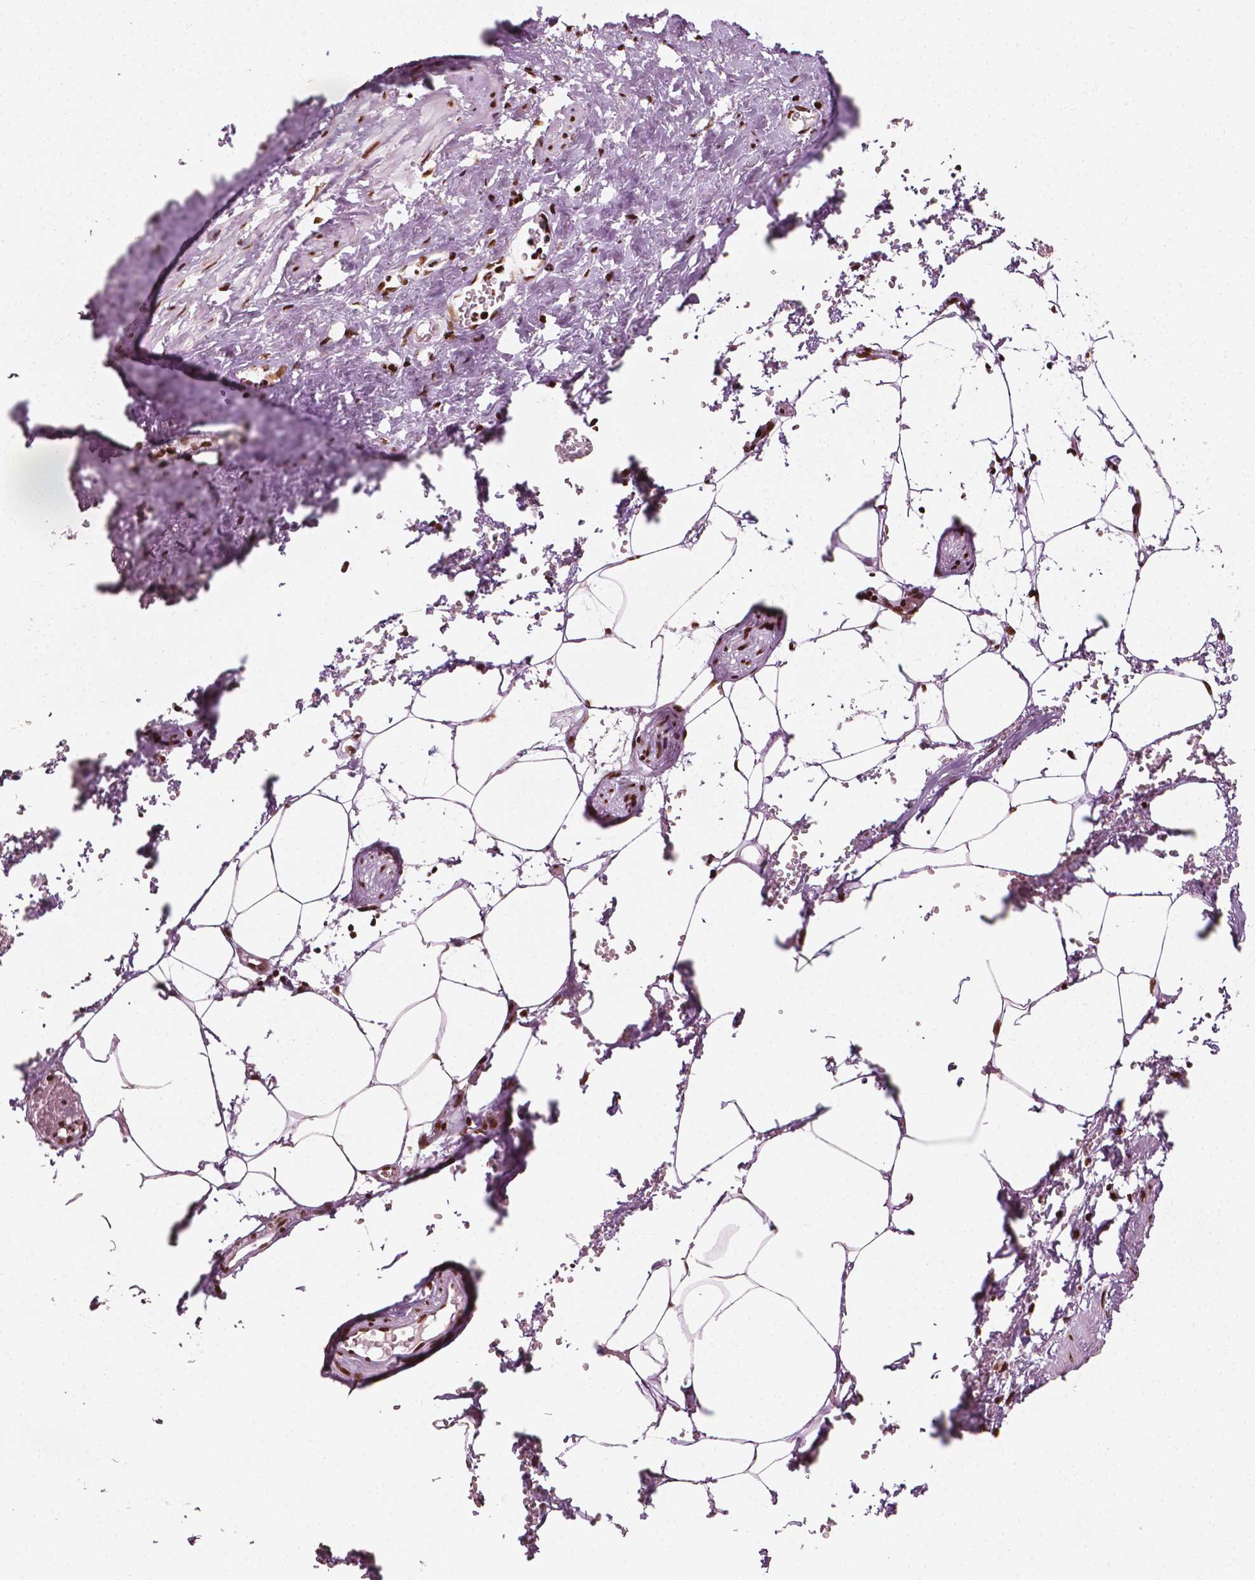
{"staining": {"intensity": "strong", "quantity": ">75%", "location": "nuclear"}, "tissue": "adipose tissue", "cell_type": "Adipocytes", "image_type": "normal", "snomed": [{"axis": "morphology", "description": "Normal tissue, NOS"}, {"axis": "topography", "description": "Prostate"}, {"axis": "topography", "description": "Peripheral nerve tissue"}], "caption": "Immunohistochemical staining of benign adipose tissue shows strong nuclear protein positivity in approximately >75% of adipocytes.", "gene": "CTCF", "patient": {"sex": "male", "age": 55}}